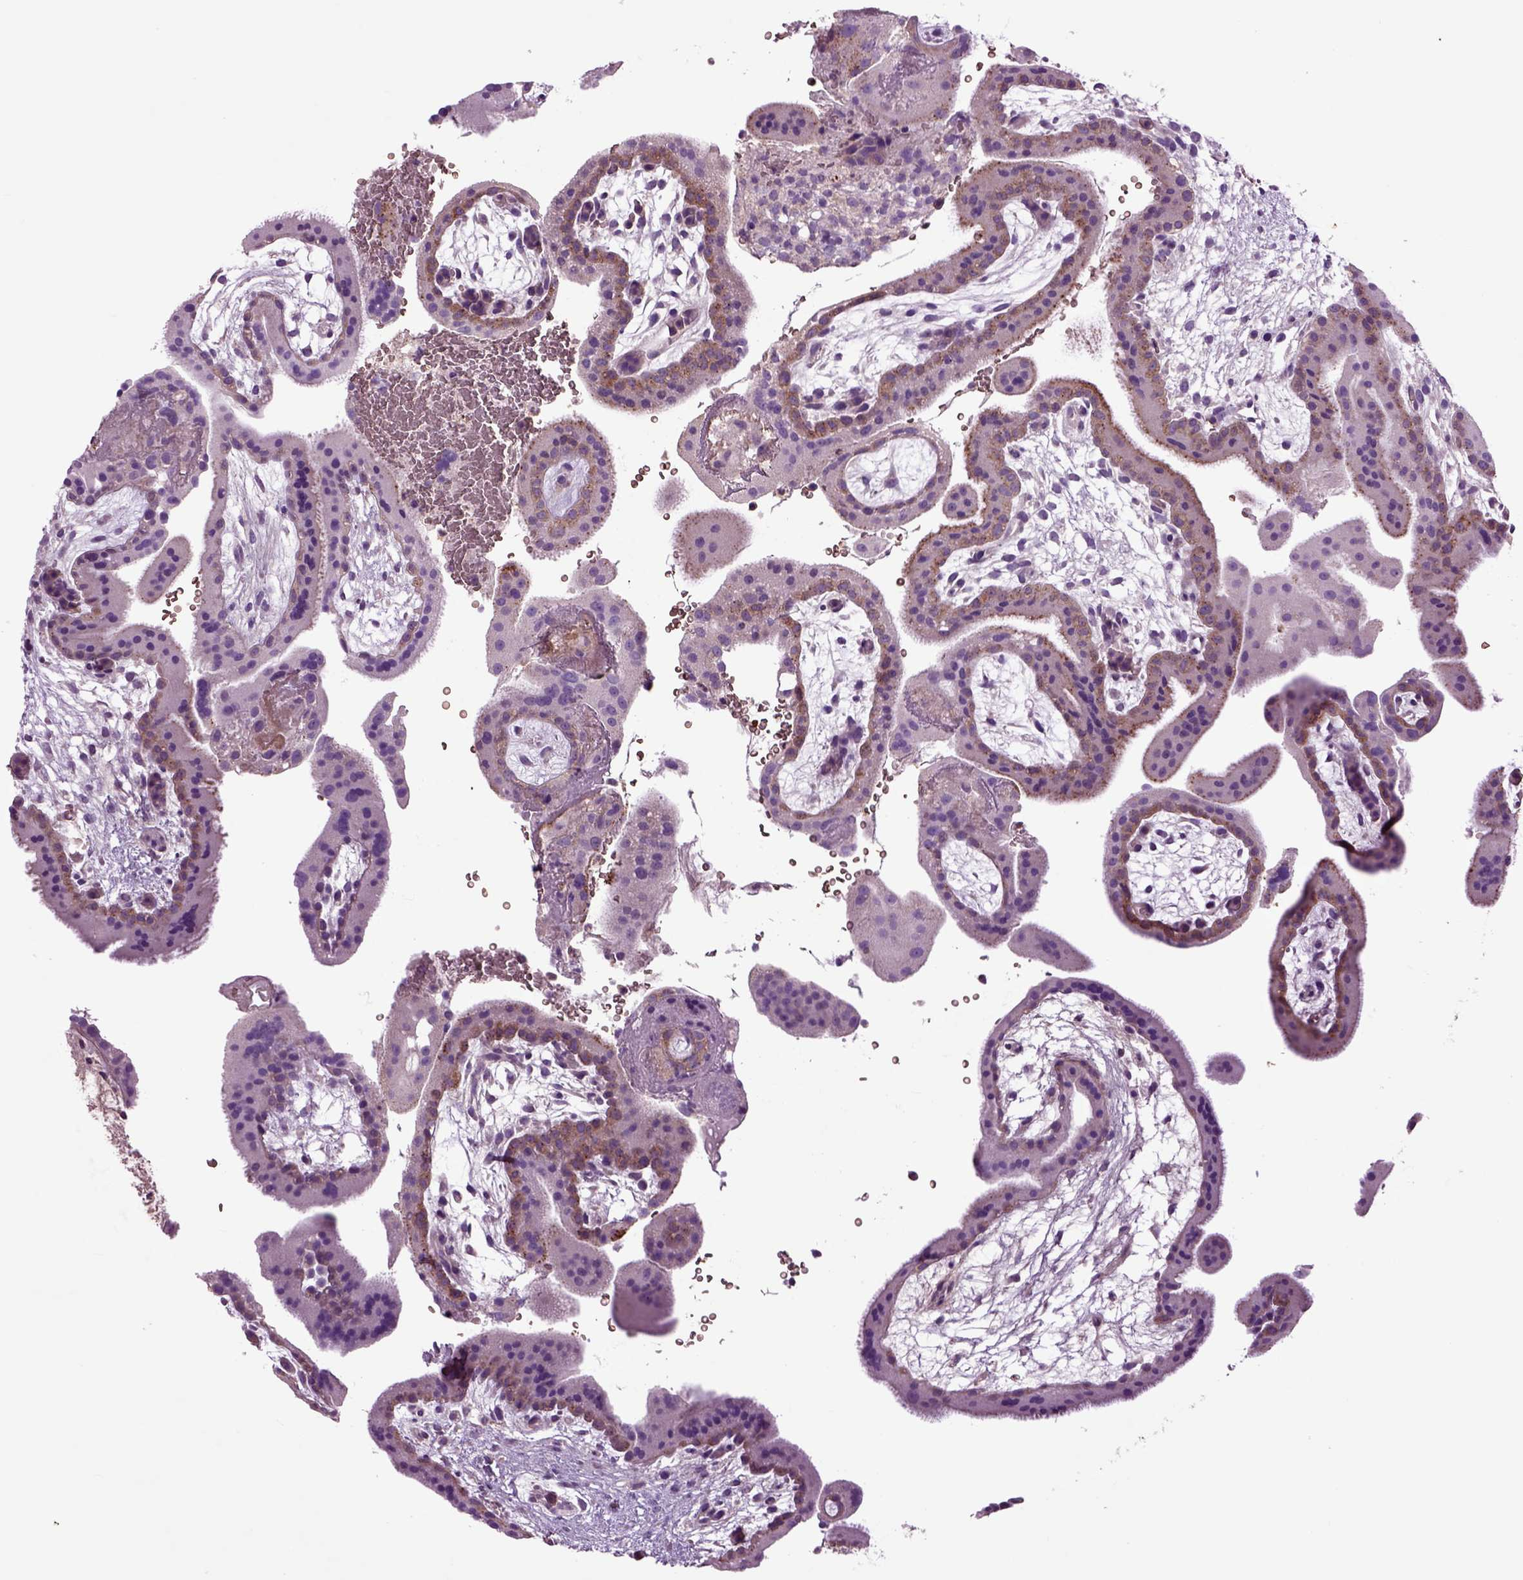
{"staining": {"intensity": "negative", "quantity": "none", "location": "none"}, "tissue": "placenta", "cell_type": "Decidual cells", "image_type": "normal", "snomed": [{"axis": "morphology", "description": "Normal tissue, NOS"}, {"axis": "topography", "description": "Placenta"}], "caption": "Immunohistochemistry image of unremarkable placenta: human placenta stained with DAB (3,3'-diaminobenzidine) exhibits no significant protein positivity in decidual cells.", "gene": "SPON1", "patient": {"sex": "female", "age": 19}}